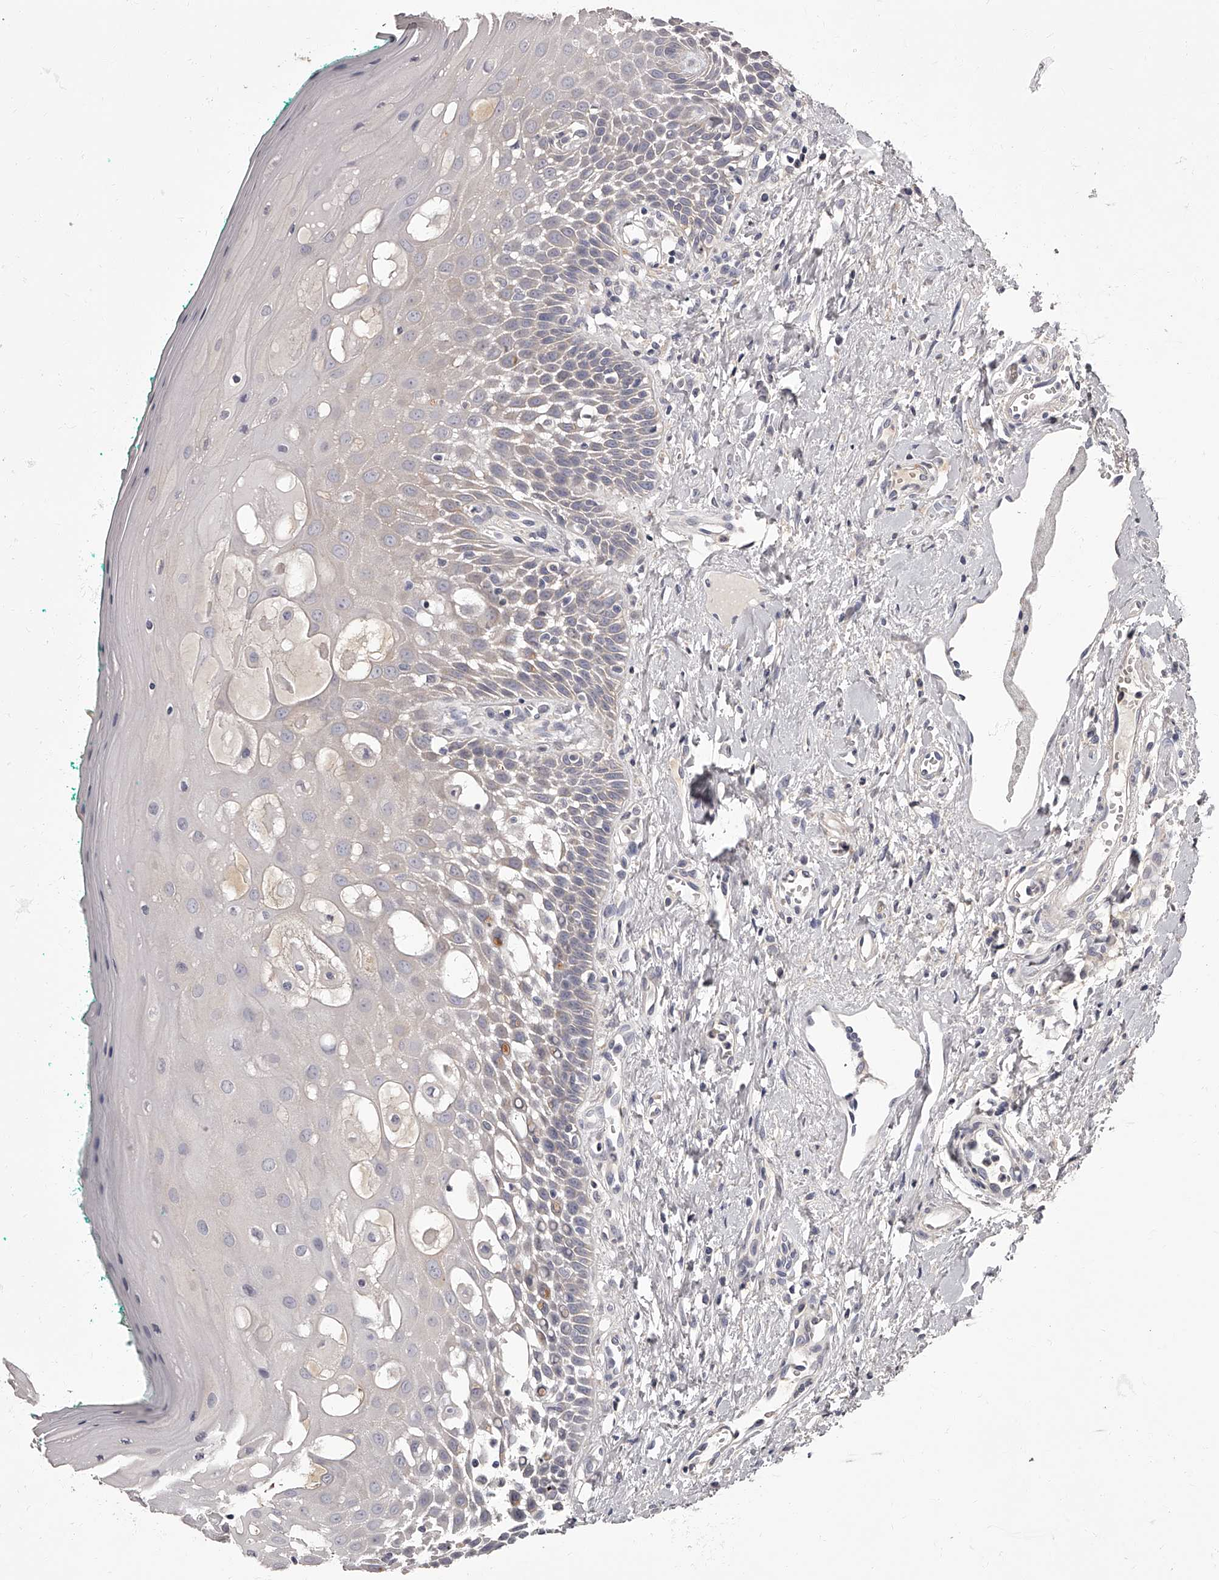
{"staining": {"intensity": "weak", "quantity": "<25%", "location": "cytoplasmic/membranous"}, "tissue": "oral mucosa", "cell_type": "Squamous epithelial cells", "image_type": "normal", "snomed": [{"axis": "morphology", "description": "Normal tissue, NOS"}, {"axis": "topography", "description": "Oral tissue"}], "caption": "Immunohistochemistry micrograph of benign oral mucosa: oral mucosa stained with DAB exhibits no significant protein staining in squamous epithelial cells.", "gene": "APEH", "patient": {"sex": "female", "age": 70}}